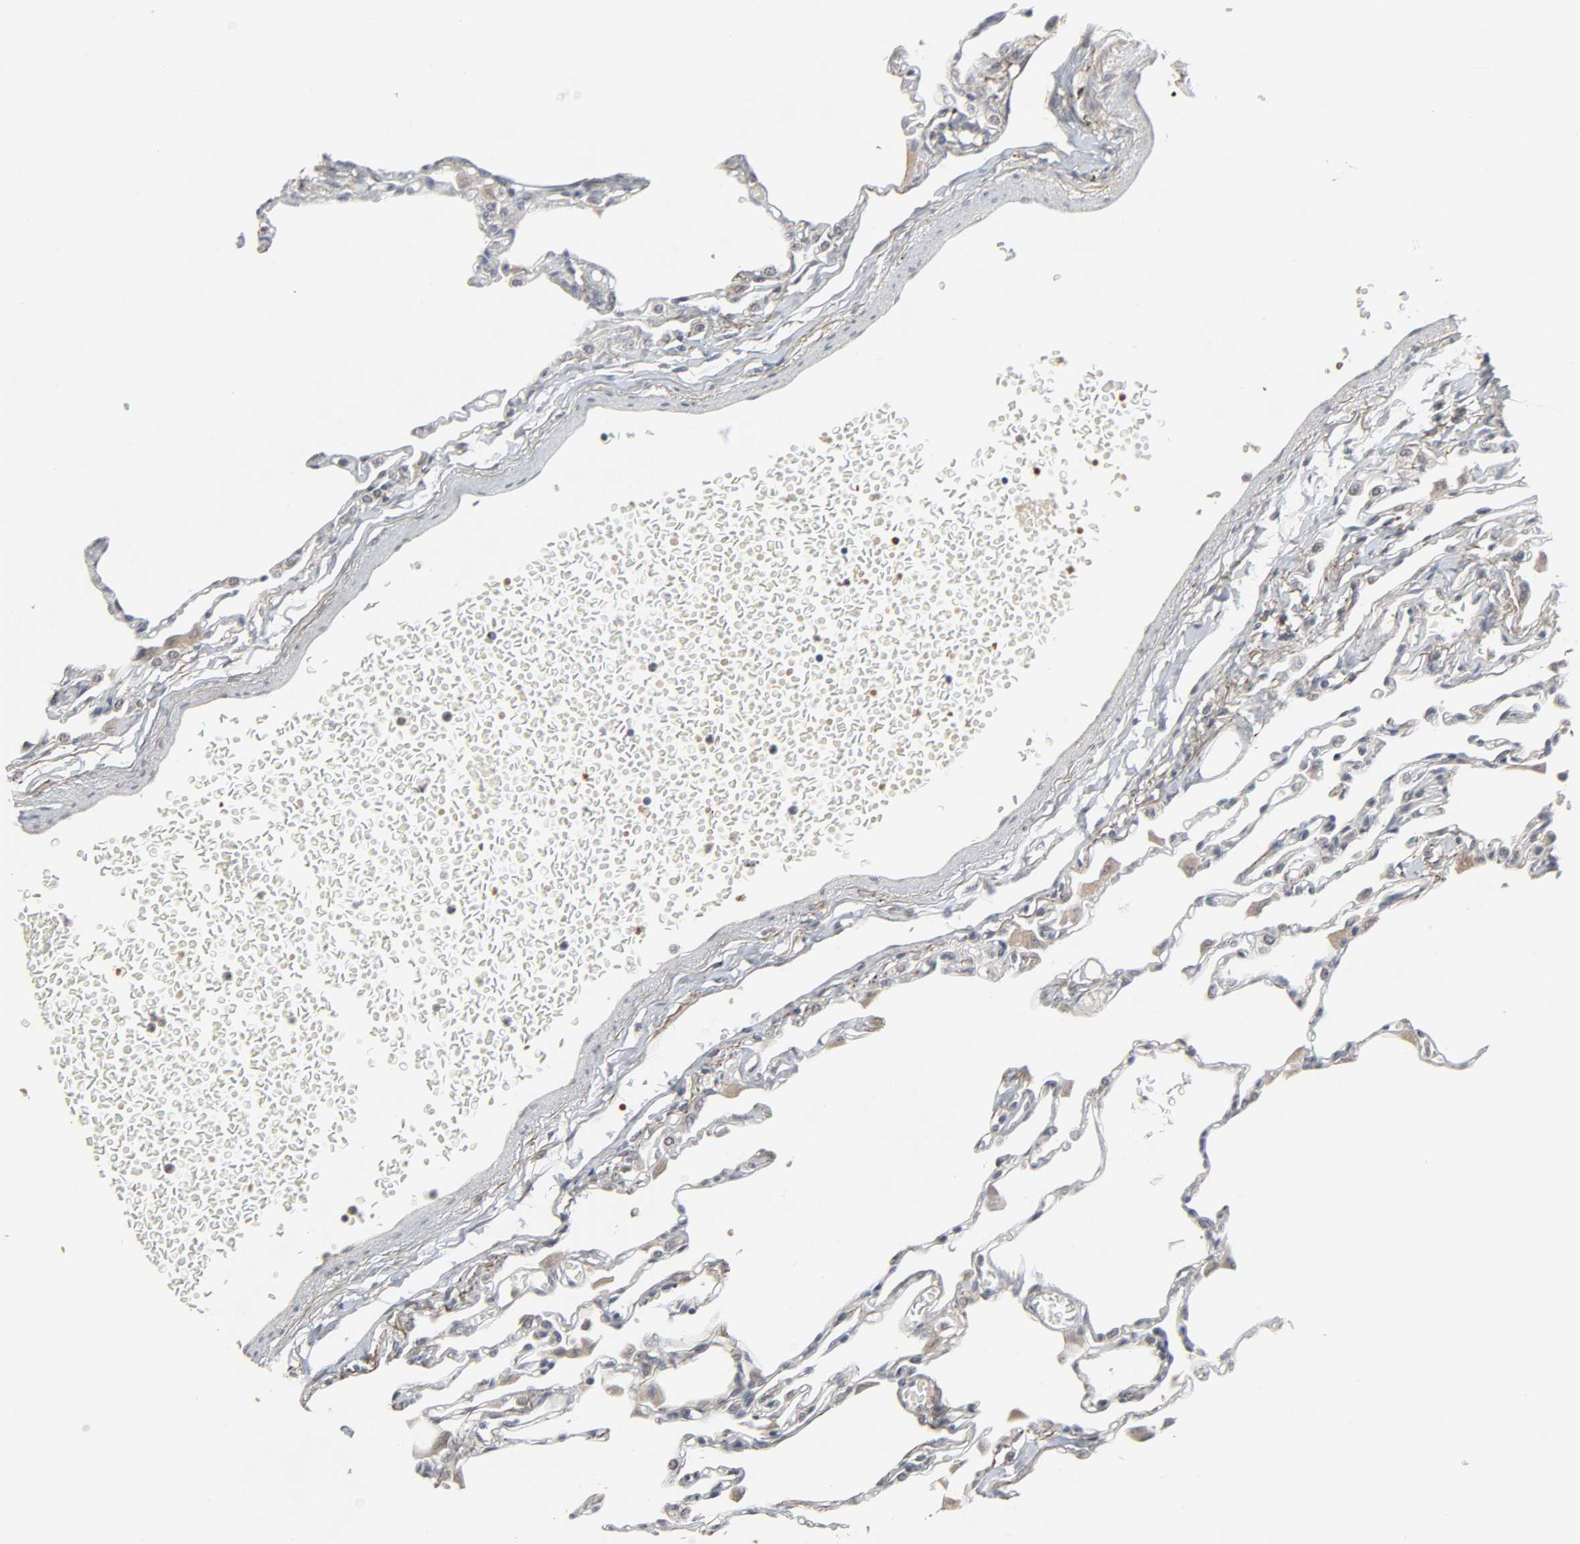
{"staining": {"intensity": "negative", "quantity": "none", "location": "none"}, "tissue": "lung", "cell_type": "Alveolar cells", "image_type": "normal", "snomed": [{"axis": "morphology", "description": "Normal tissue, NOS"}, {"axis": "topography", "description": "Lung"}], "caption": "The immunohistochemistry histopathology image has no significant staining in alveolar cells of lung.", "gene": "ZNF222", "patient": {"sex": "female", "age": 49}}